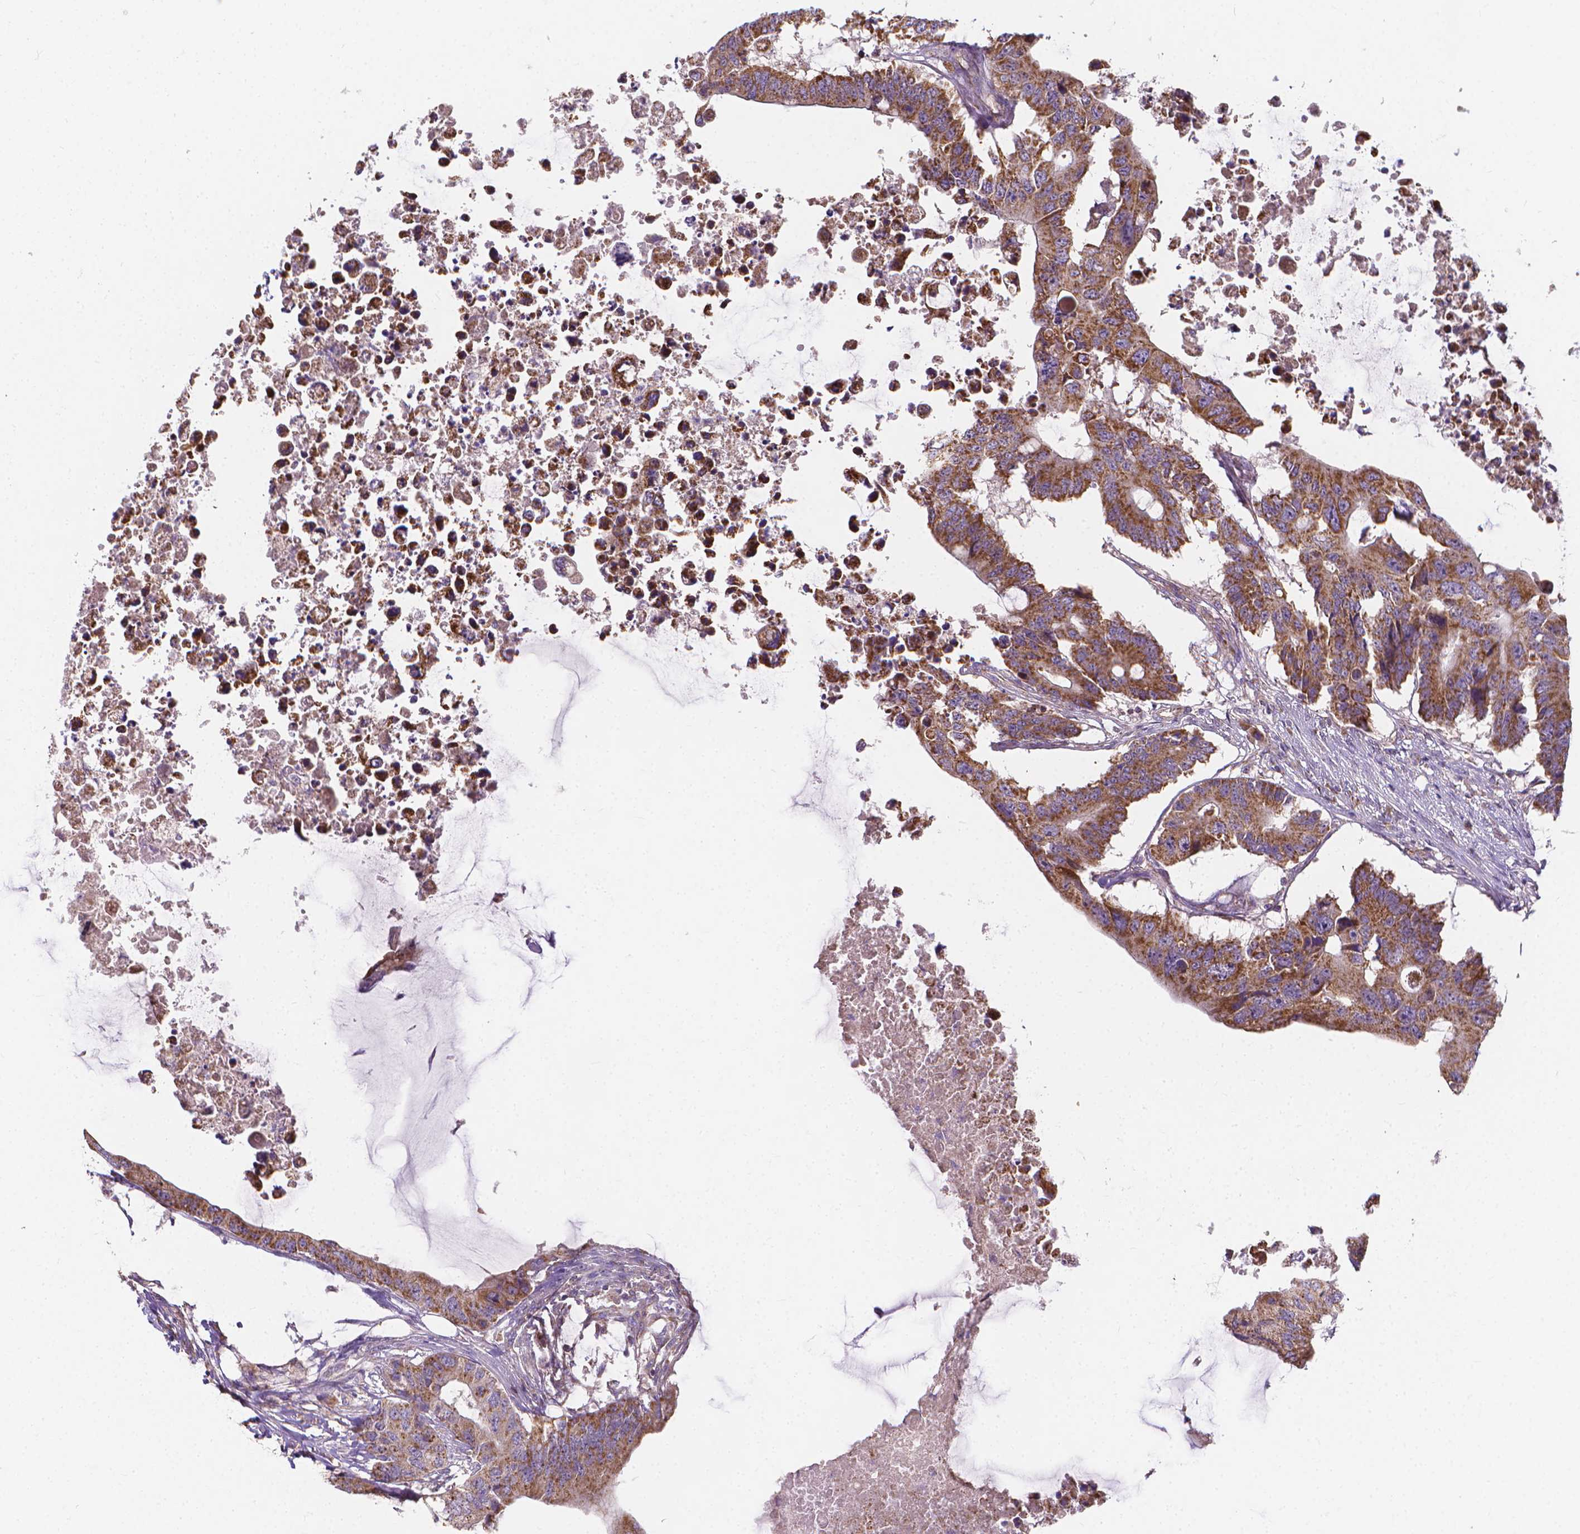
{"staining": {"intensity": "moderate", "quantity": ">75%", "location": "cytoplasmic/membranous"}, "tissue": "colorectal cancer", "cell_type": "Tumor cells", "image_type": "cancer", "snomed": [{"axis": "morphology", "description": "Adenocarcinoma, NOS"}, {"axis": "topography", "description": "Colon"}], "caption": "Adenocarcinoma (colorectal) tissue shows moderate cytoplasmic/membranous expression in about >75% of tumor cells, visualized by immunohistochemistry.", "gene": "SNCAIP", "patient": {"sex": "male", "age": 71}}